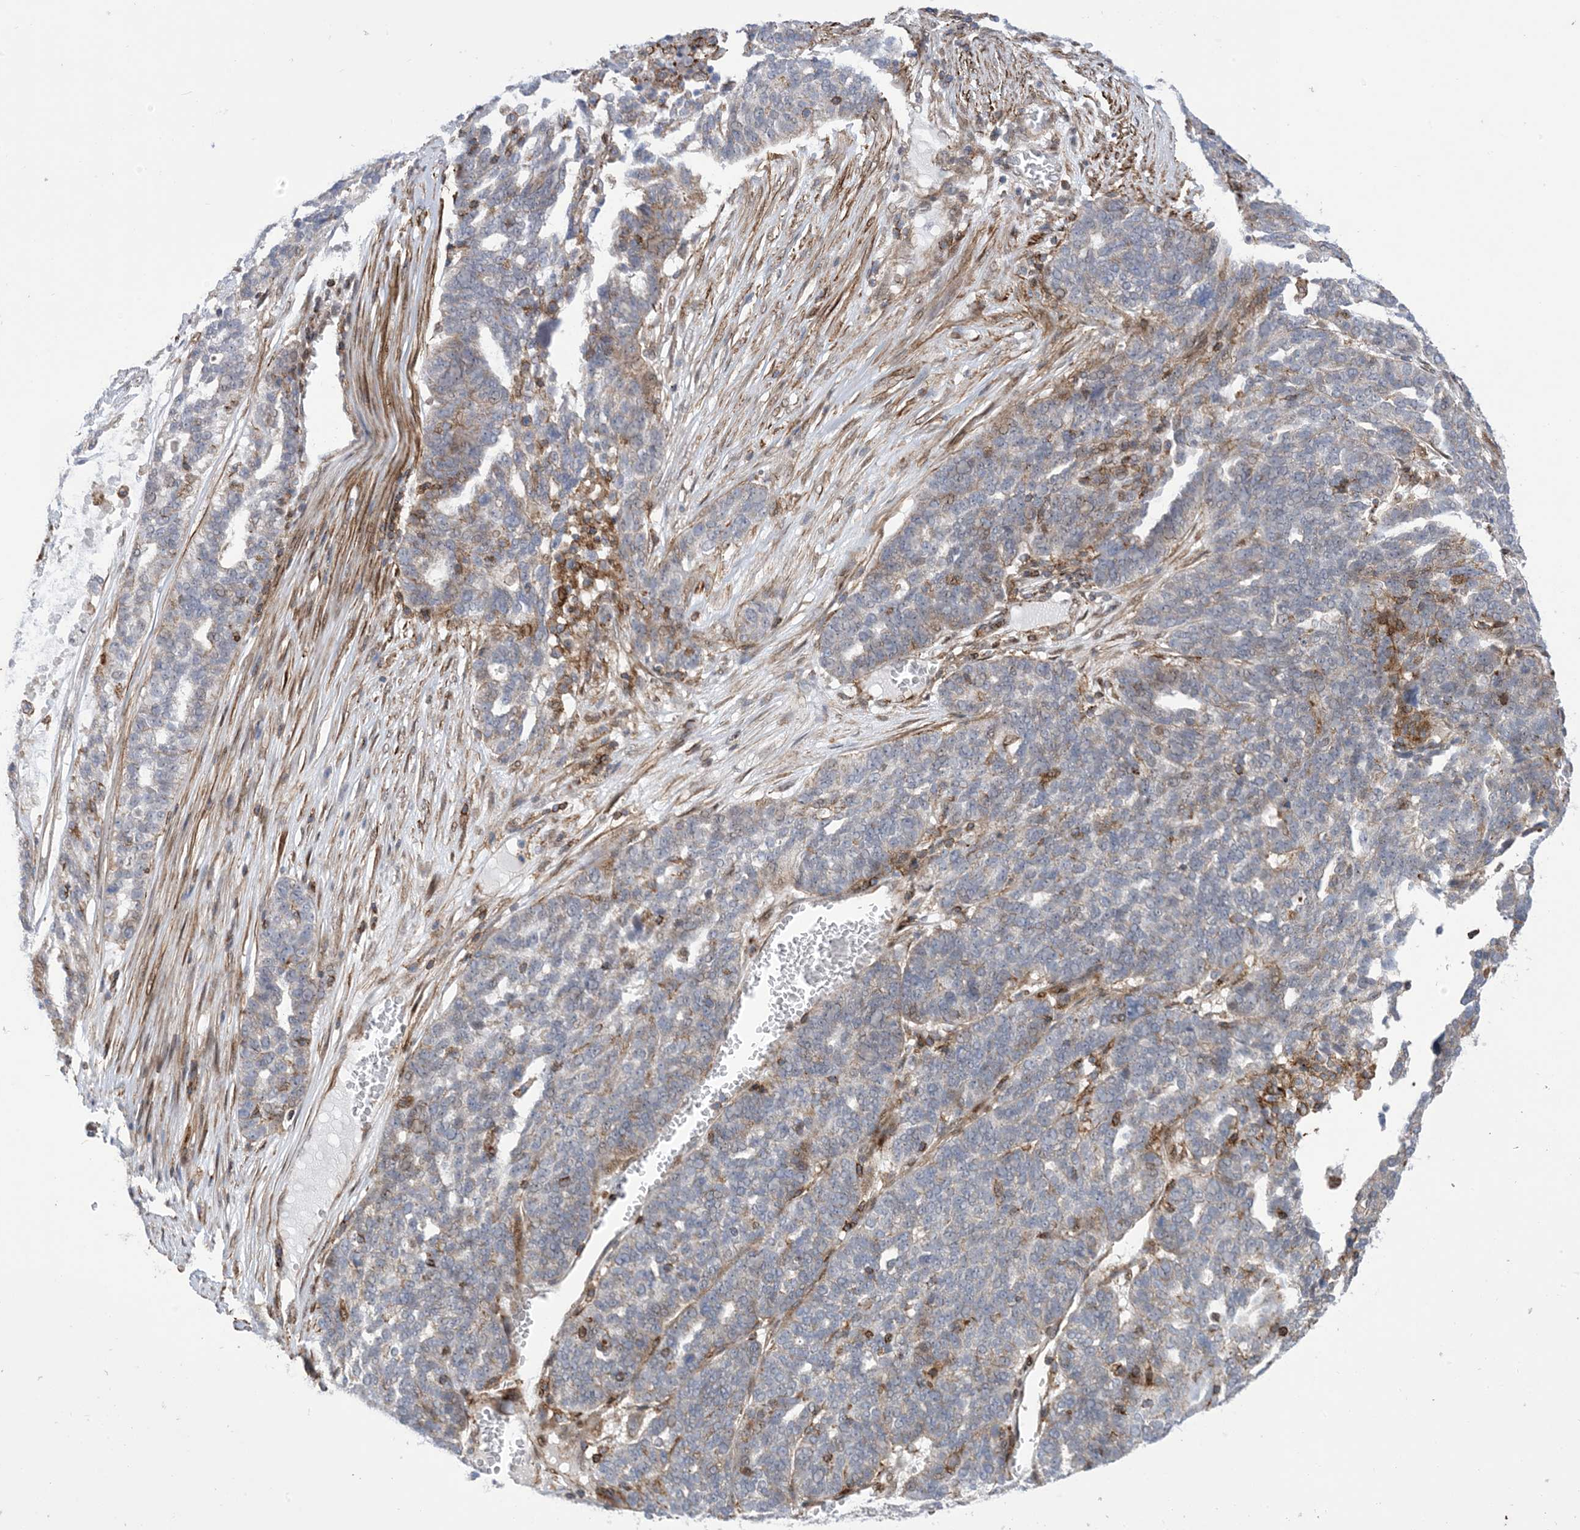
{"staining": {"intensity": "negative", "quantity": "none", "location": "none"}, "tissue": "ovarian cancer", "cell_type": "Tumor cells", "image_type": "cancer", "snomed": [{"axis": "morphology", "description": "Cystadenocarcinoma, serous, NOS"}, {"axis": "topography", "description": "Ovary"}], "caption": "High power microscopy histopathology image of an immunohistochemistry (IHC) micrograph of ovarian serous cystadenocarcinoma, revealing no significant staining in tumor cells. Nuclei are stained in blue.", "gene": "ZNF8", "patient": {"sex": "female", "age": 59}}